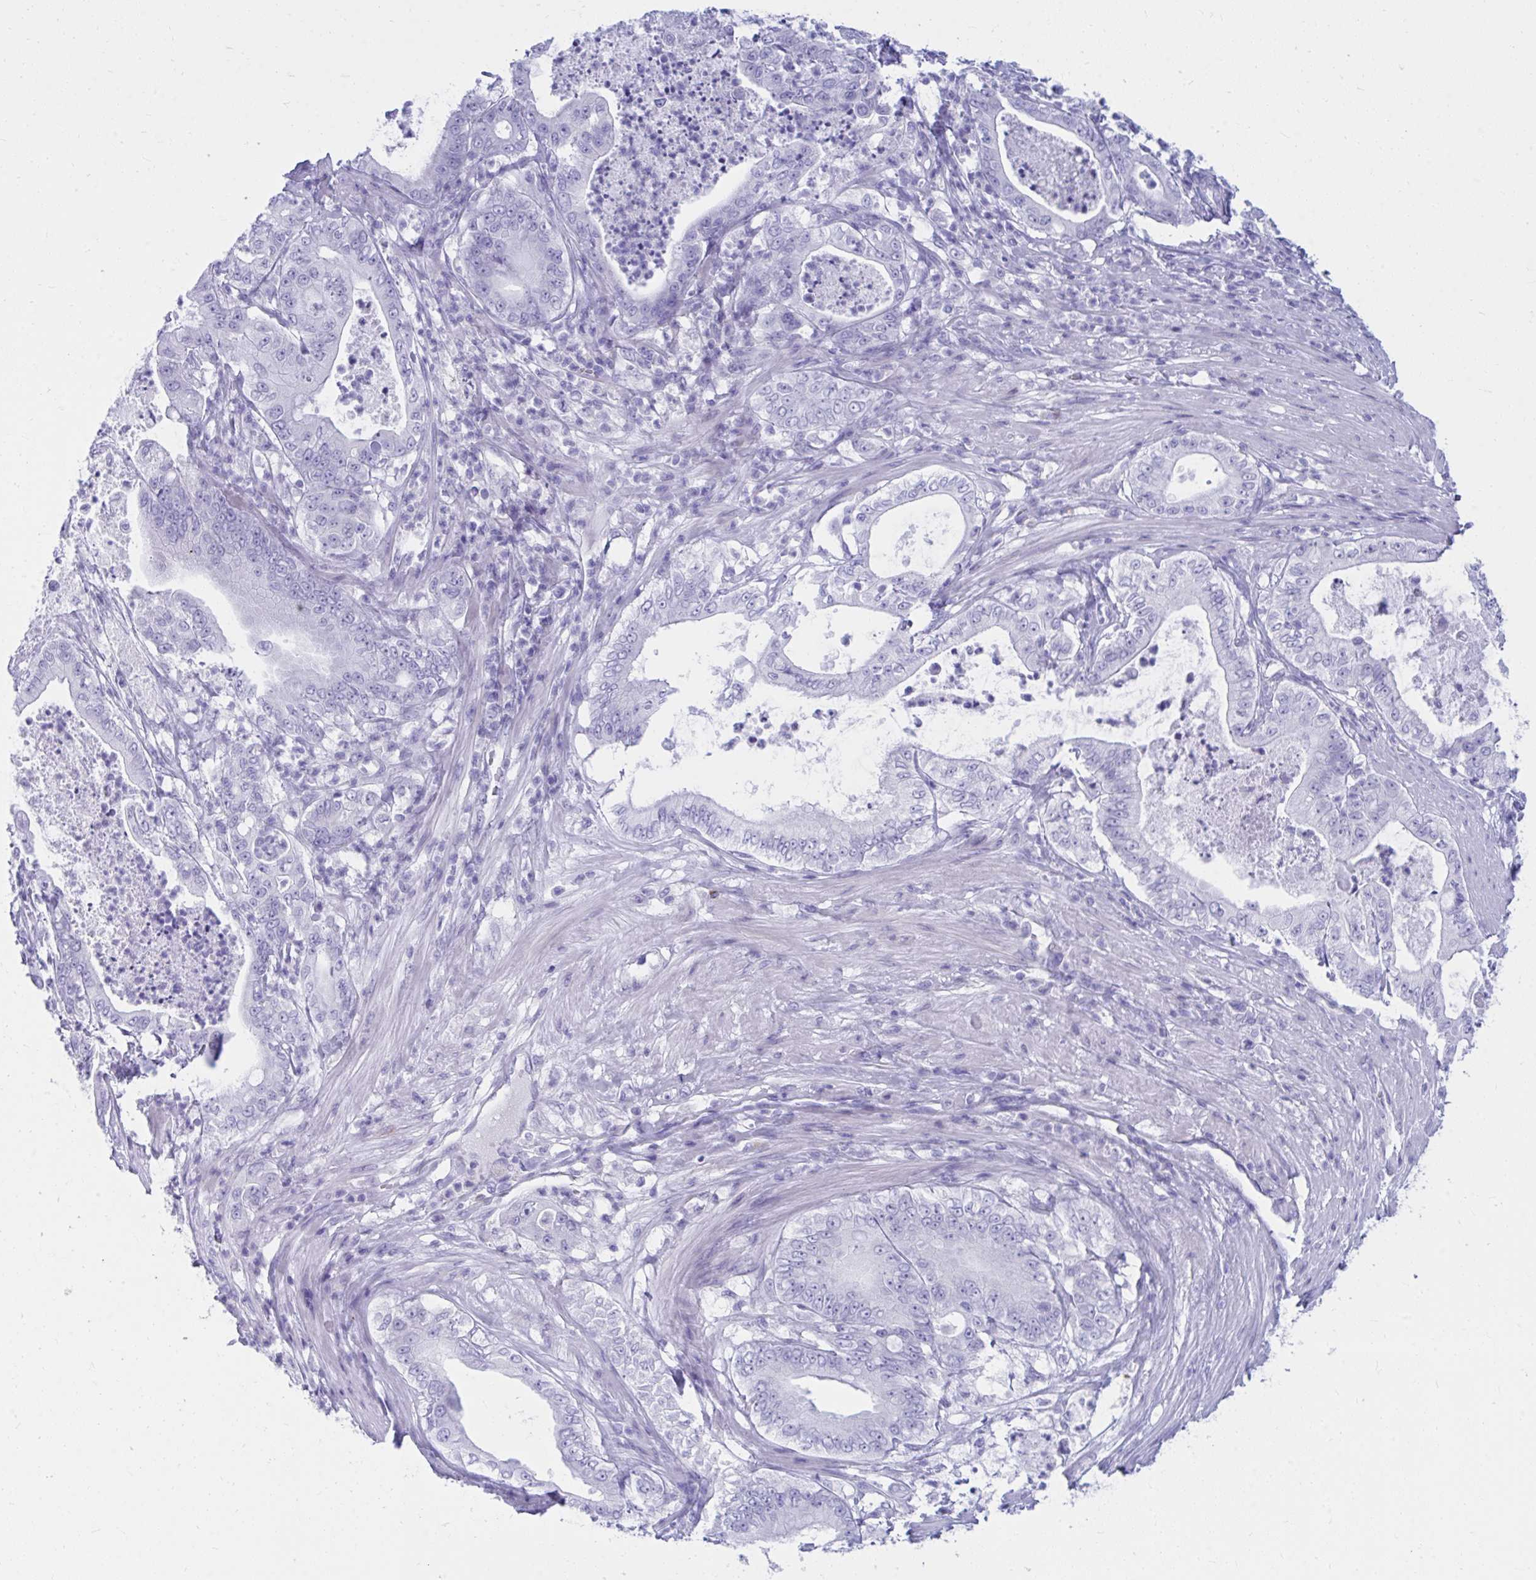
{"staining": {"intensity": "negative", "quantity": "none", "location": "none"}, "tissue": "pancreatic cancer", "cell_type": "Tumor cells", "image_type": "cancer", "snomed": [{"axis": "morphology", "description": "Adenocarcinoma, NOS"}, {"axis": "topography", "description": "Pancreas"}], "caption": "There is no significant expression in tumor cells of pancreatic adenocarcinoma.", "gene": "SHISA8", "patient": {"sex": "male", "age": 71}}